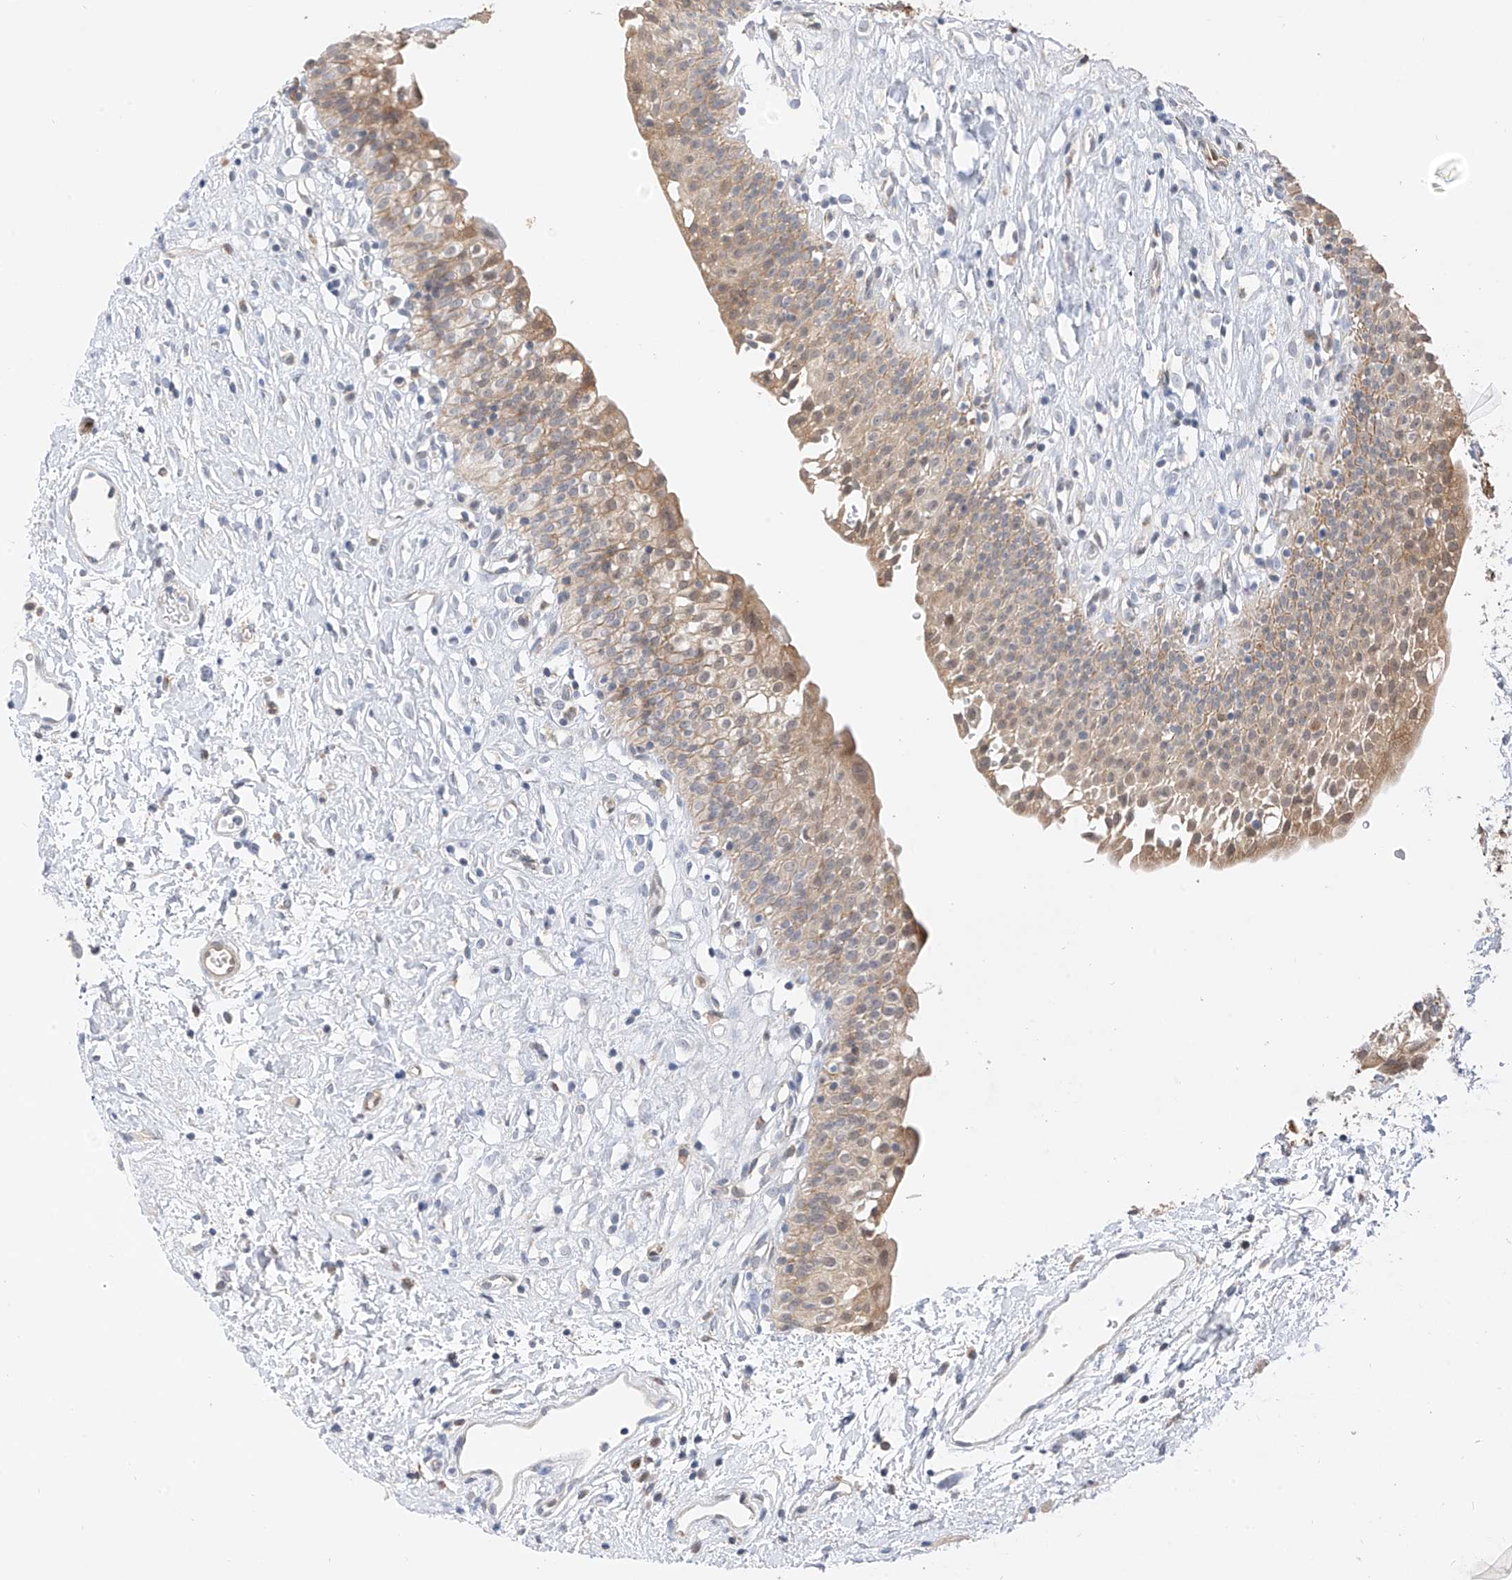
{"staining": {"intensity": "moderate", "quantity": ">75%", "location": "cytoplasmic/membranous"}, "tissue": "urinary bladder", "cell_type": "Urothelial cells", "image_type": "normal", "snomed": [{"axis": "morphology", "description": "Normal tissue, NOS"}, {"axis": "topography", "description": "Urinary bladder"}], "caption": "Normal urinary bladder was stained to show a protein in brown. There is medium levels of moderate cytoplasmic/membranous staining in approximately >75% of urothelial cells. Nuclei are stained in blue.", "gene": "PPA2", "patient": {"sex": "male", "age": 51}}